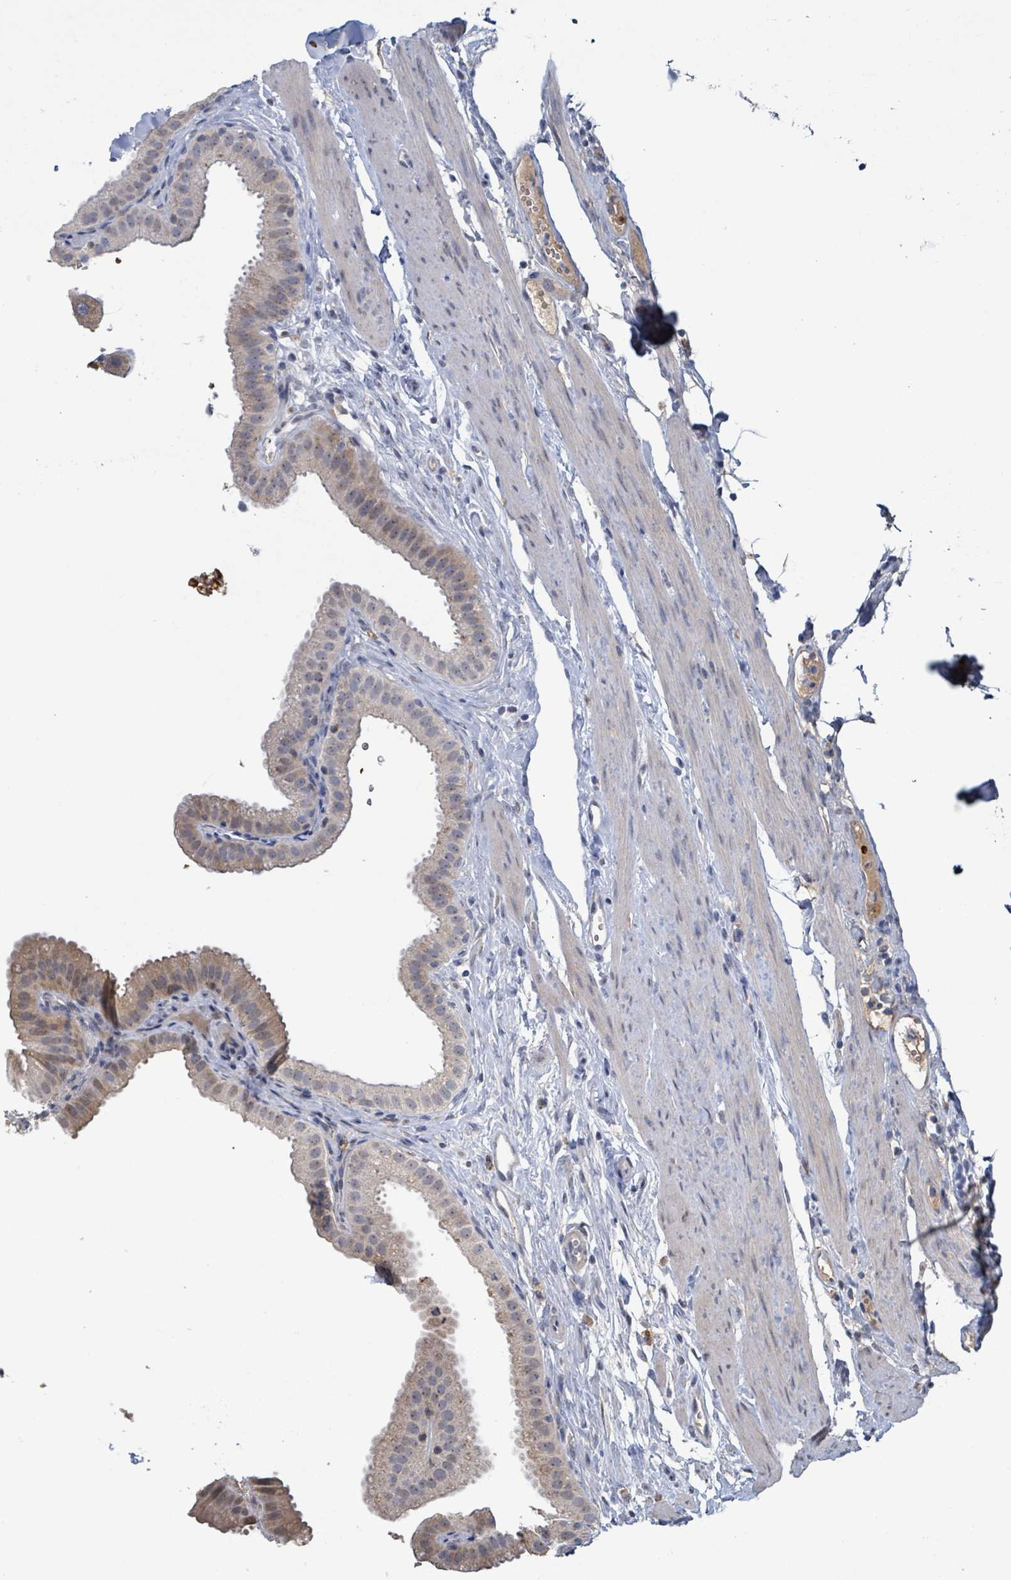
{"staining": {"intensity": "weak", "quantity": "25%-75%", "location": "cytoplasmic/membranous"}, "tissue": "gallbladder", "cell_type": "Glandular cells", "image_type": "normal", "snomed": [{"axis": "morphology", "description": "Normal tissue, NOS"}, {"axis": "topography", "description": "Gallbladder"}], "caption": "Benign gallbladder exhibits weak cytoplasmic/membranous staining in approximately 25%-75% of glandular cells (brown staining indicates protein expression, while blue staining denotes nuclei)..", "gene": "SEBOX", "patient": {"sex": "female", "age": 61}}